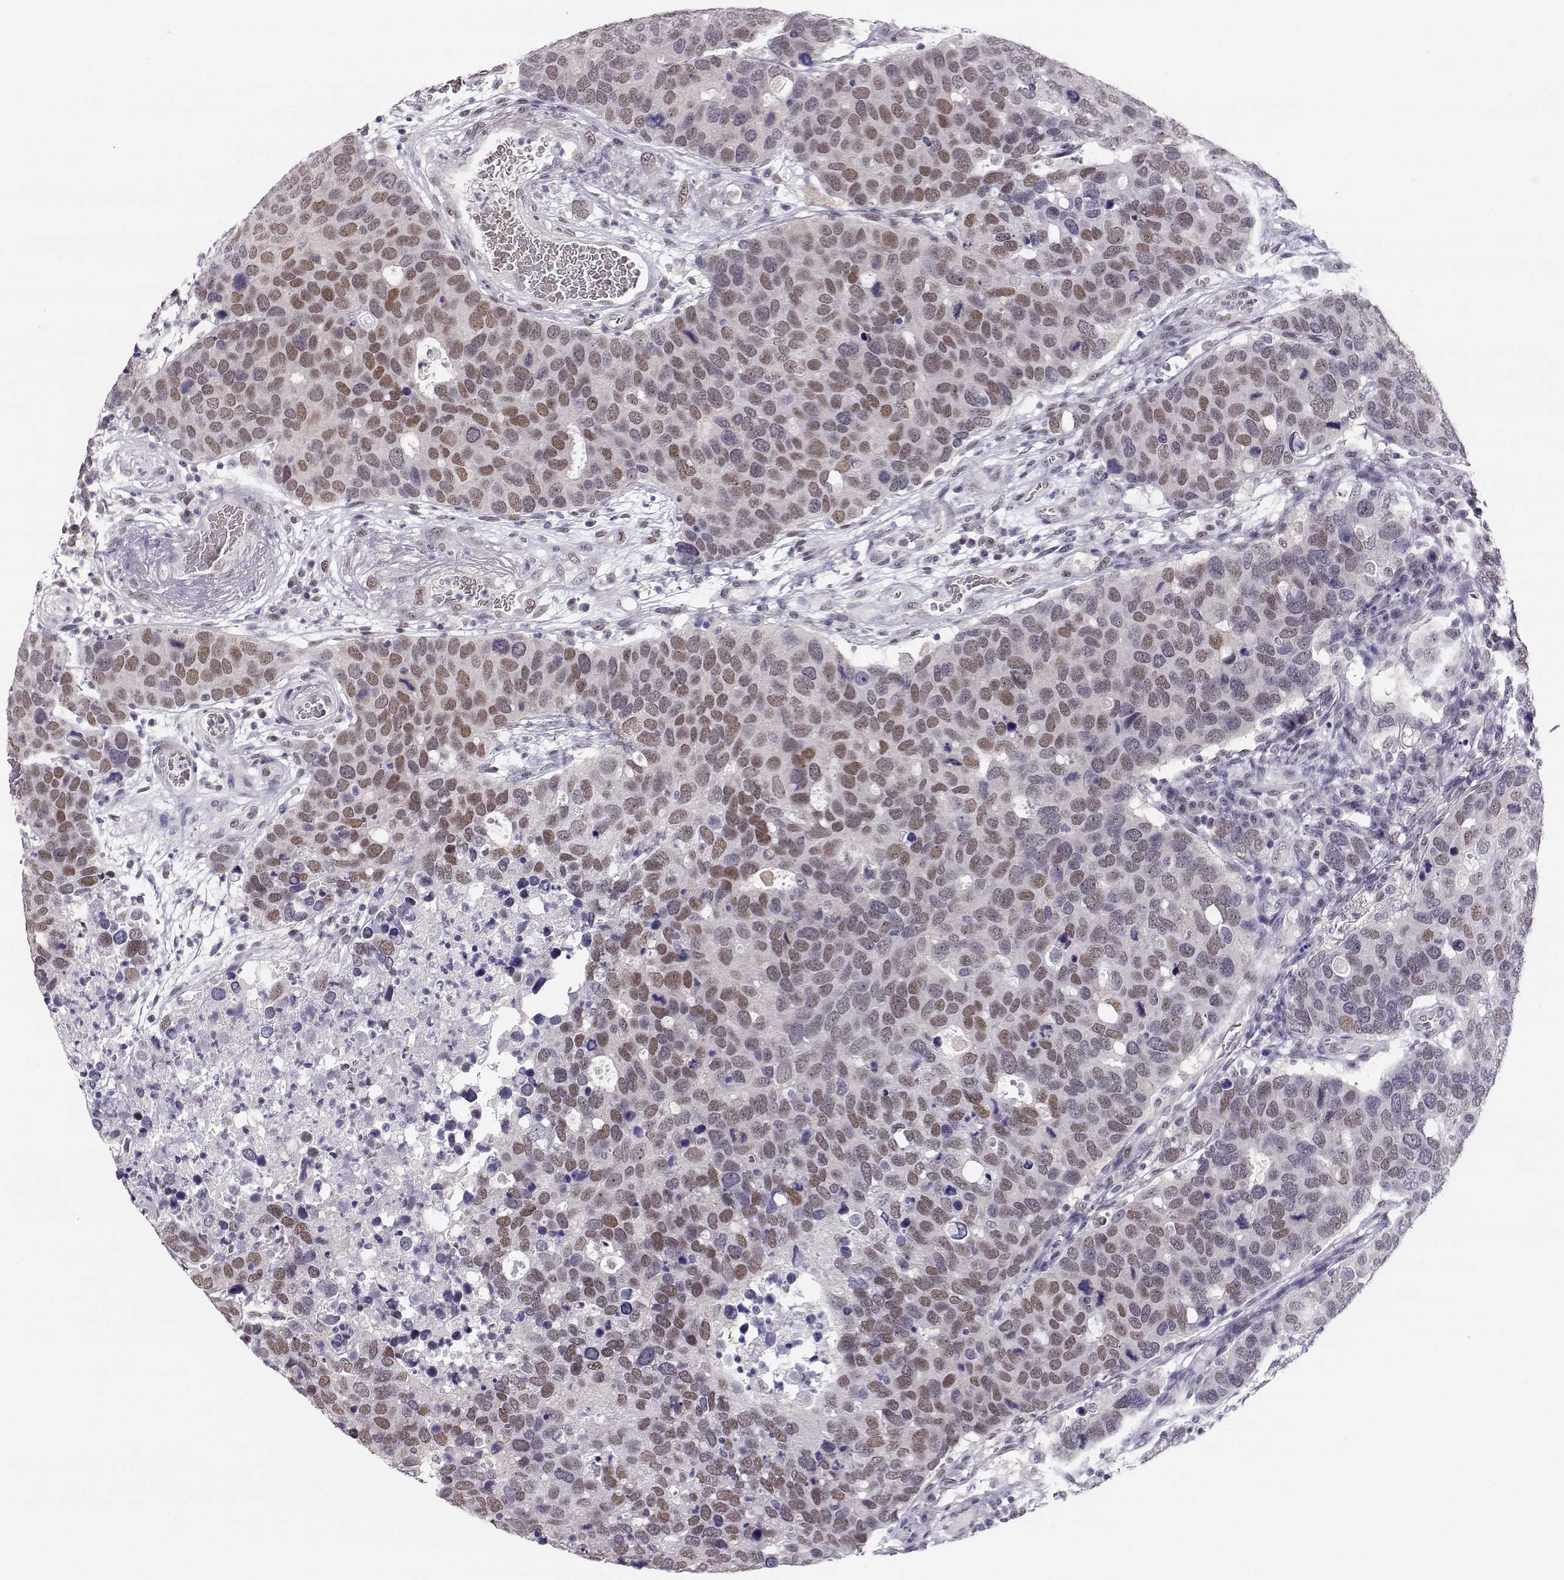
{"staining": {"intensity": "weak", "quantity": "25%-75%", "location": "nuclear"}, "tissue": "breast cancer", "cell_type": "Tumor cells", "image_type": "cancer", "snomed": [{"axis": "morphology", "description": "Duct carcinoma"}, {"axis": "topography", "description": "Breast"}], "caption": "Immunohistochemistry (IHC) of breast cancer (intraductal carcinoma) exhibits low levels of weak nuclear staining in about 25%-75% of tumor cells. The protein is stained brown, and the nuclei are stained in blue (DAB IHC with brightfield microscopy, high magnification).", "gene": "POLI", "patient": {"sex": "female", "age": 83}}